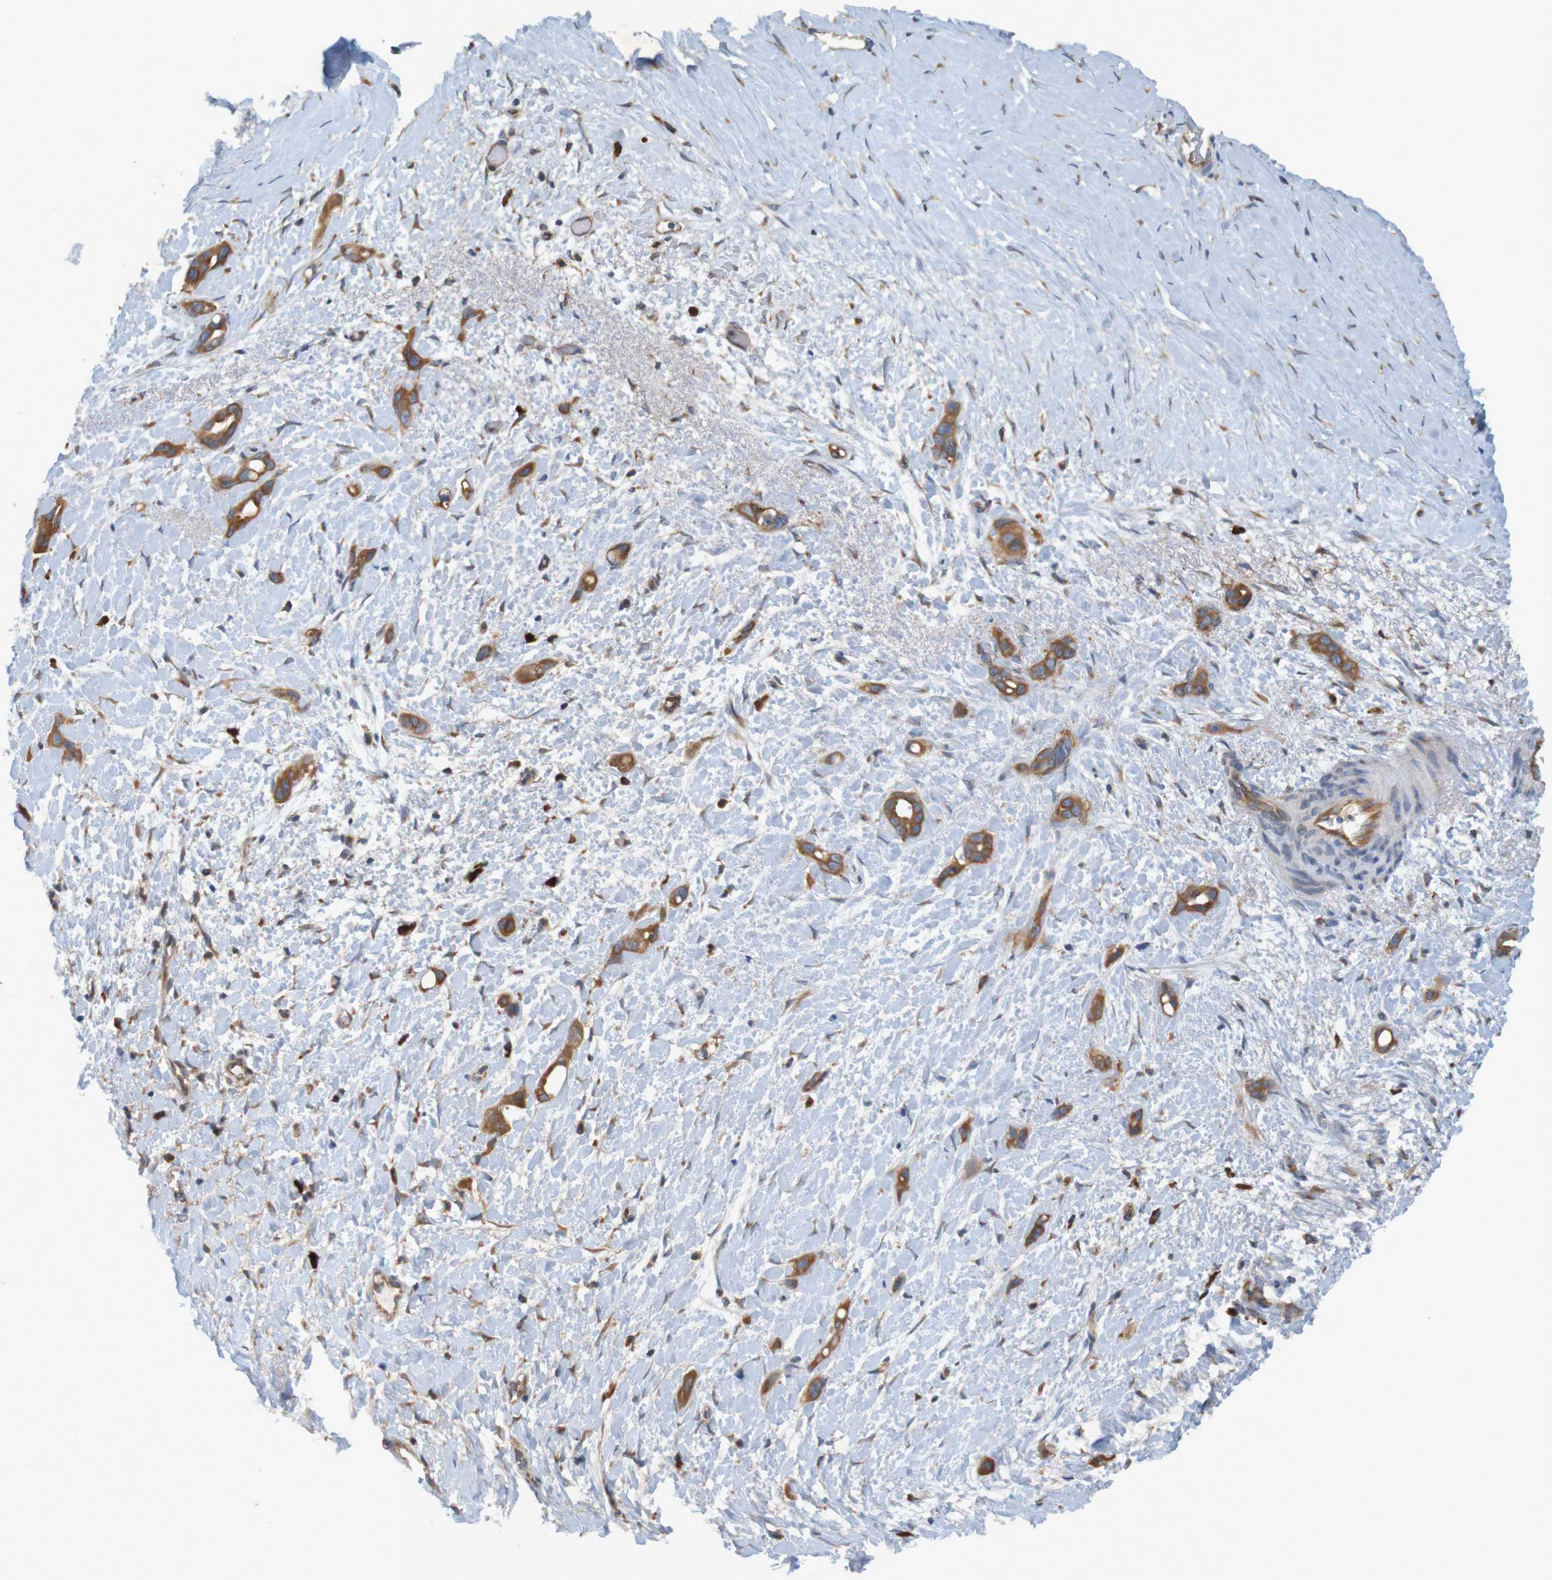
{"staining": {"intensity": "moderate", "quantity": ">75%", "location": "cytoplasmic/membranous"}, "tissue": "liver cancer", "cell_type": "Tumor cells", "image_type": "cancer", "snomed": [{"axis": "morphology", "description": "Cholangiocarcinoma"}, {"axis": "topography", "description": "Liver"}], "caption": "Moderate cytoplasmic/membranous expression for a protein is seen in approximately >75% of tumor cells of liver cancer (cholangiocarcinoma) using IHC.", "gene": "DNAJC4", "patient": {"sex": "female", "age": 65}}